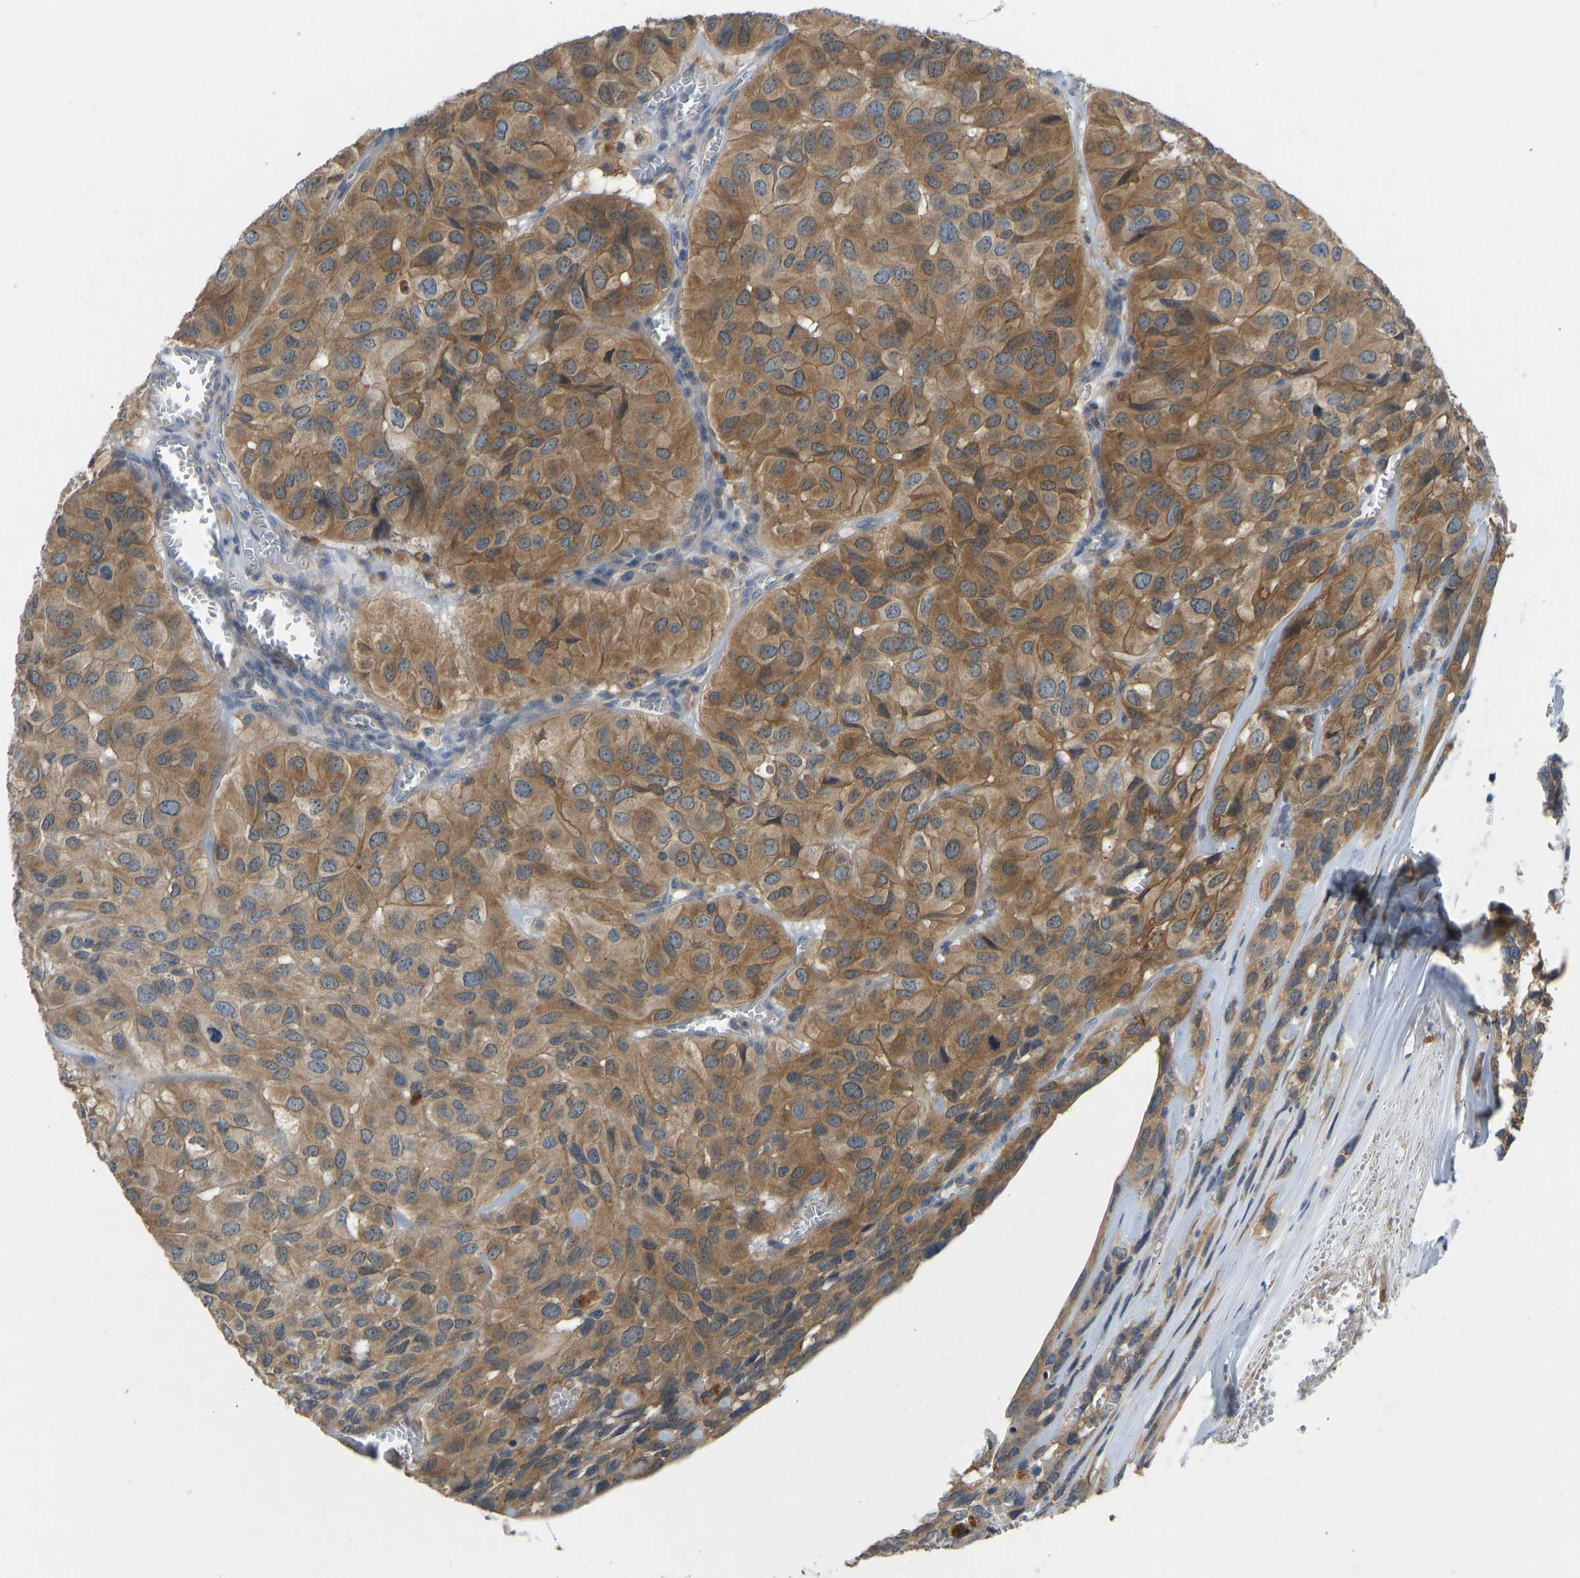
{"staining": {"intensity": "moderate", "quantity": ">75%", "location": "cytoplasmic/membranous"}, "tissue": "head and neck cancer", "cell_type": "Tumor cells", "image_type": "cancer", "snomed": [{"axis": "morphology", "description": "Adenocarcinoma, NOS"}, {"axis": "topography", "description": "Salivary gland, NOS"}, {"axis": "topography", "description": "Head-Neck"}], "caption": "The immunohistochemical stain shows moderate cytoplasmic/membranous staining in tumor cells of adenocarcinoma (head and neck) tissue.", "gene": "NDRG3", "patient": {"sex": "female", "age": 76}}